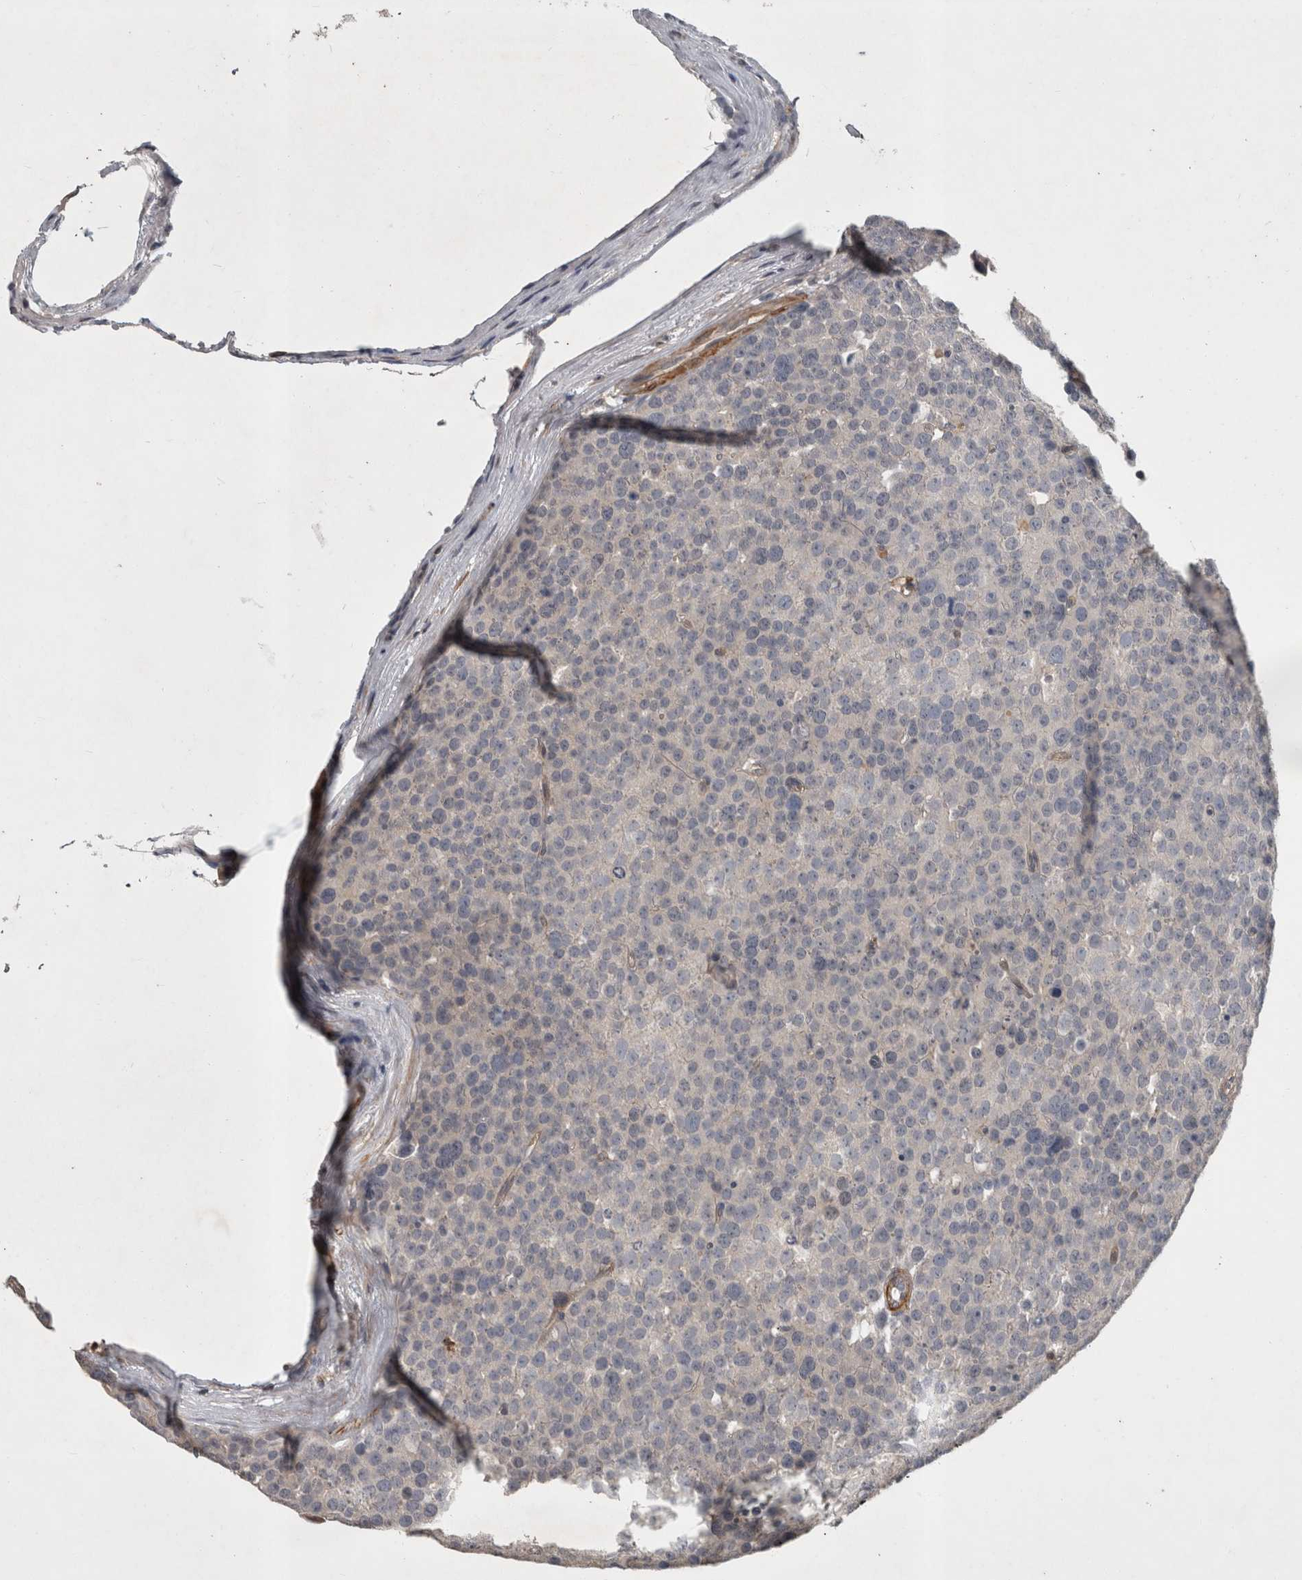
{"staining": {"intensity": "negative", "quantity": "none", "location": "none"}, "tissue": "testis cancer", "cell_type": "Tumor cells", "image_type": "cancer", "snomed": [{"axis": "morphology", "description": "Seminoma, NOS"}, {"axis": "topography", "description": "Testis"}], "caption": "This histopathology image is of testis cancer (seminoma) stained with immunohistochemistry to label a protein in brown with the nuclei are counter-stained blue. There is no expression in tumor cells.", "gene": "SPATA48", "patient": {"sex": "male", "age": 71}}